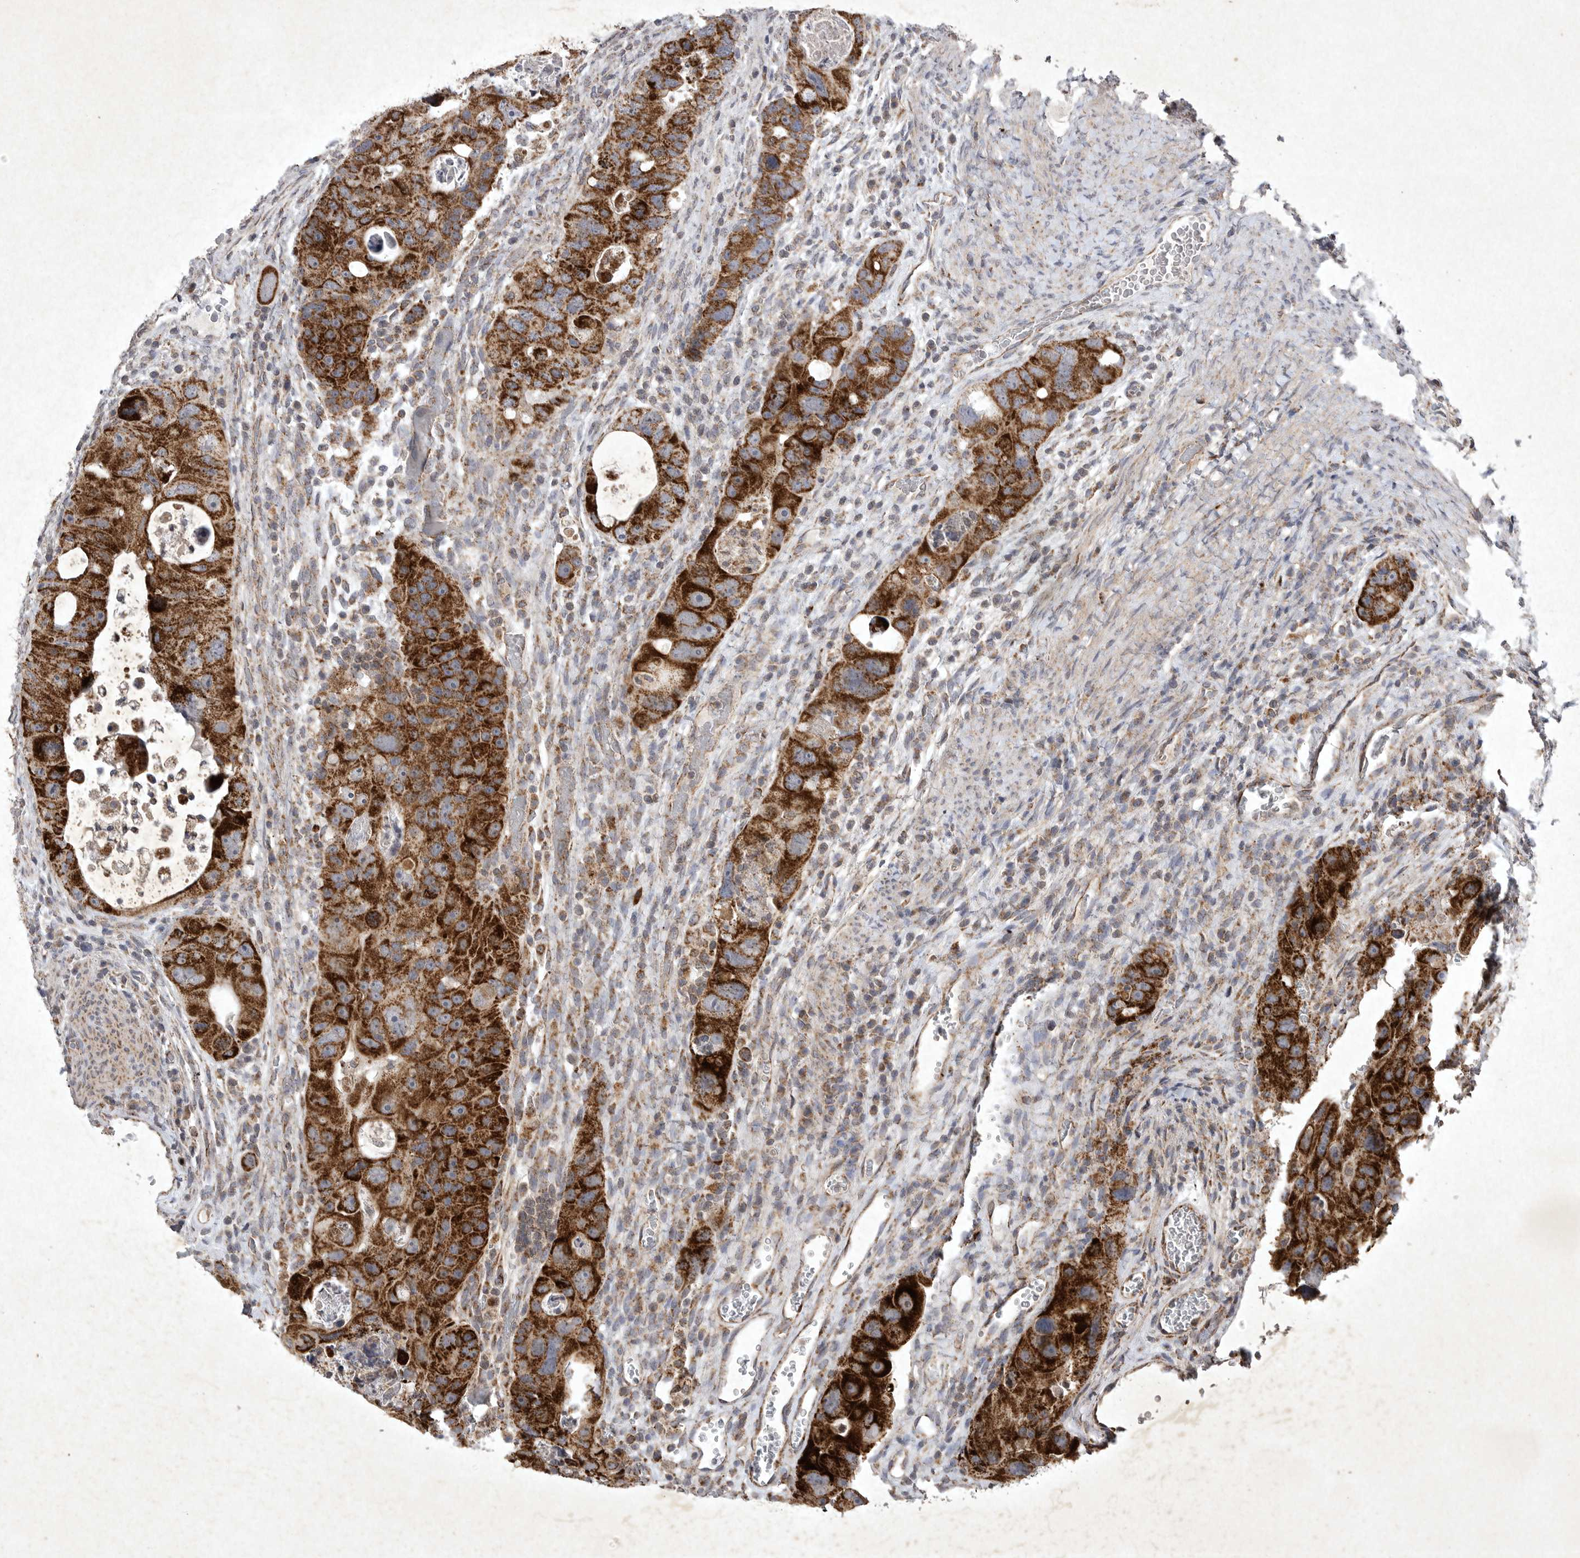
{"staining": {"intensity": "strong", "quantity": ">75%", "location": "cytoplasmic/membranous"}, "tissue": "colorectal cancer", "cell_type": "Tumor cells", "image_type": "cancer", "snomed": [{"axis": "morphology", "description": "Adenocarcinoma, NOS"}, {"axis": "topography", "description": "Rectum"}], "caption": "Strong cytoplasmic/membranous staining for a protein is seen in about >75% of tumor cells of adenocarcinoma (colorectal) using immunohistochemistry.", "gene": "DDR1", "patient": {"sex": "male", "age": 59}}